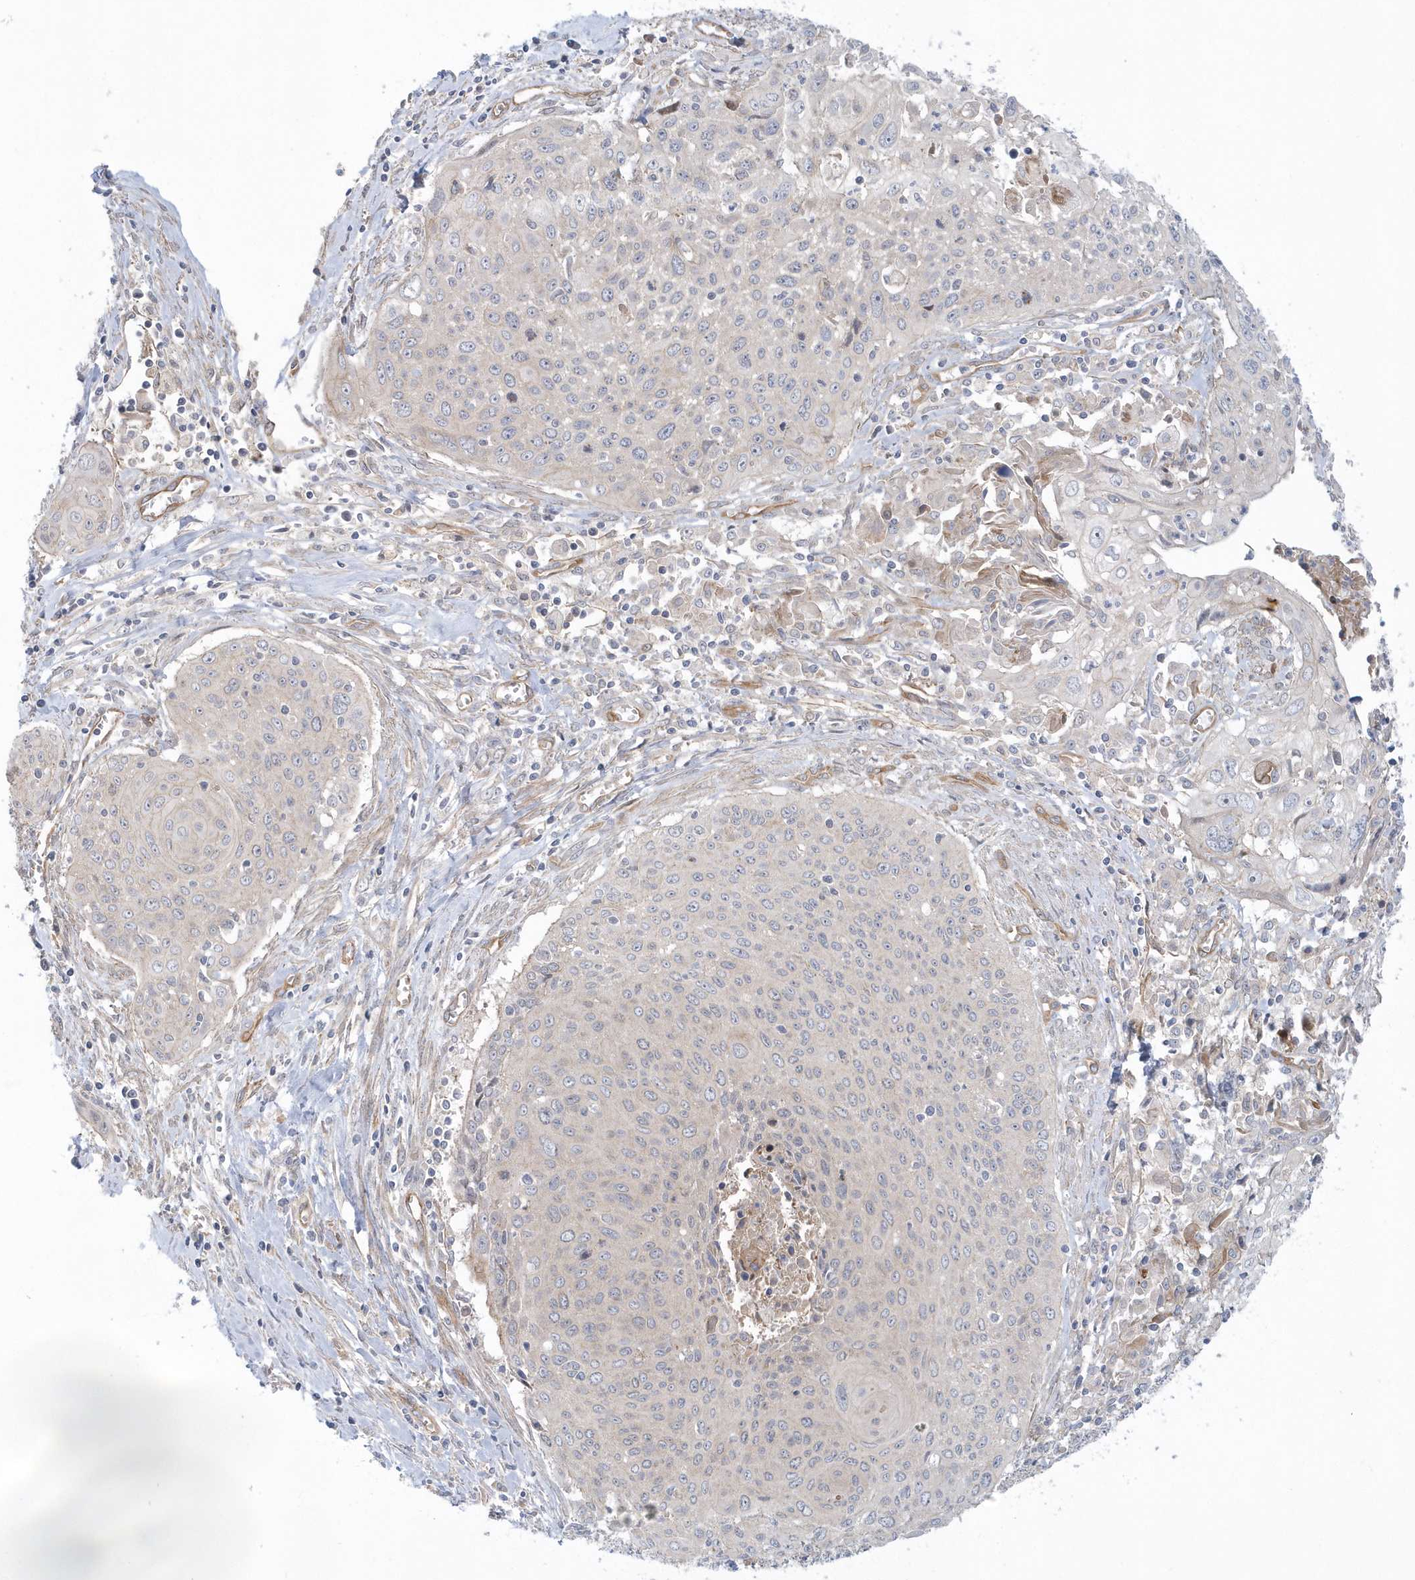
{"staining": {"intensity": "negative", "quantity": "none", "location": "none"}, "tissue": "cervical cancer", "cell_type": "Tumor cells", "image_type": "cancer", "snomed": [{"axis": "morphology", "description": "Squamous cell carcinoma, NOS"}, {"axis": "topography", "description": "Cervix"}], "caption": "Cervical cancer was stained to show a protein in brown. There is no significant staining in tumor cells.", "gene": "RAI14", "patient": {"sex": "female", "age": 55}}